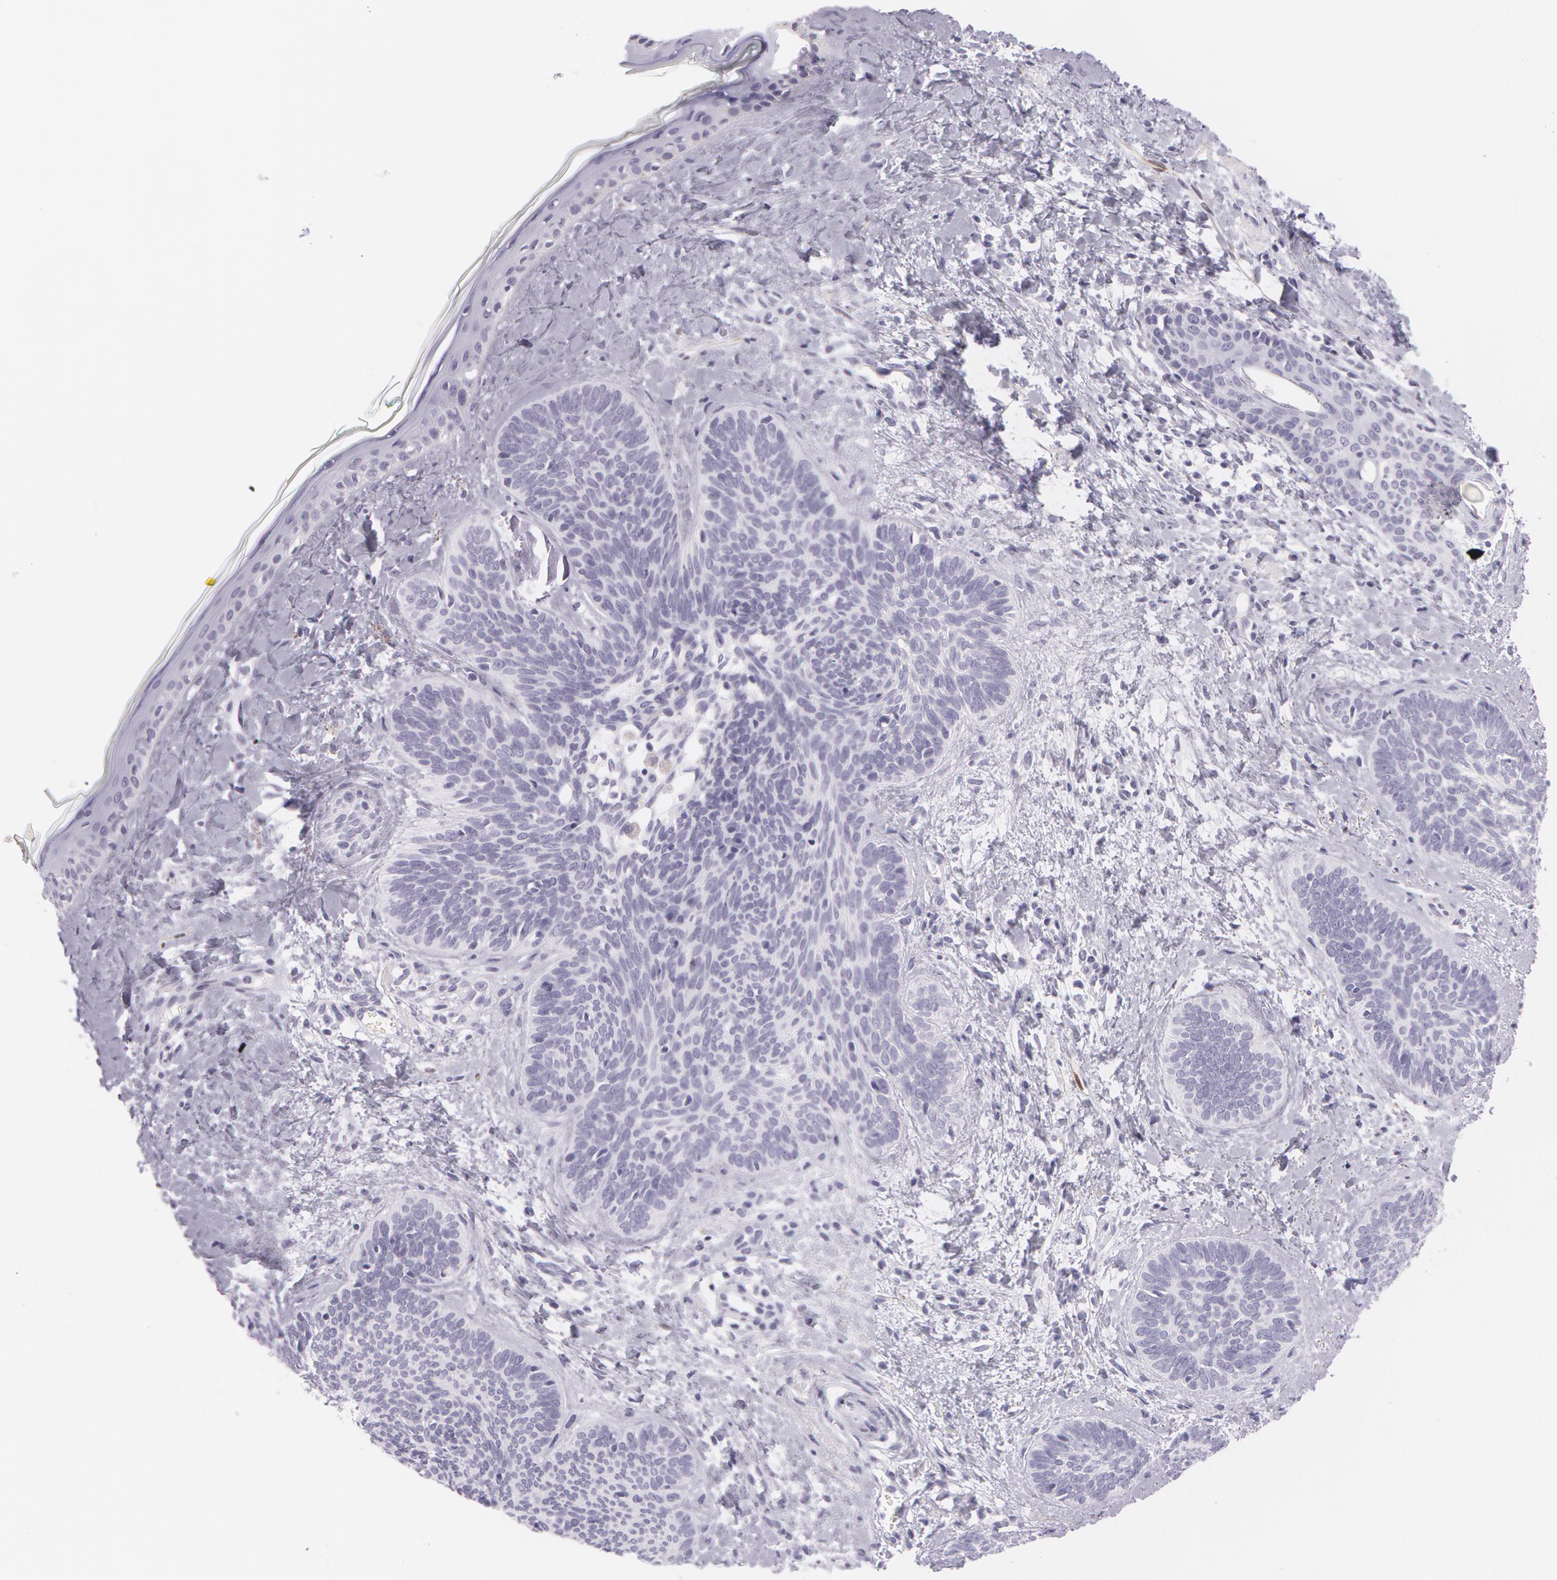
{"staining": {"intensity": "negative", "quantity": "none", "location": "none"}, "tissue": "skin cancer", "cell_type": "Tumor cells", "image_type": "cancer", "snomed": [{"axis": "morphology", "description": "Basal cell carcinoma"}, {"axis": "topography", "description": "Skin"}], "caption": "High magnification brightfield microscopy of skin cancer (basal cell carcinoma) stained with DAB (3,3'-diaminobenzidine) (brown) and counterstained with hematoxylin (blue): tumor cells show no significant positivity.", "gene": "SNCG", "patient": {"sex": "female", "age": 81}}